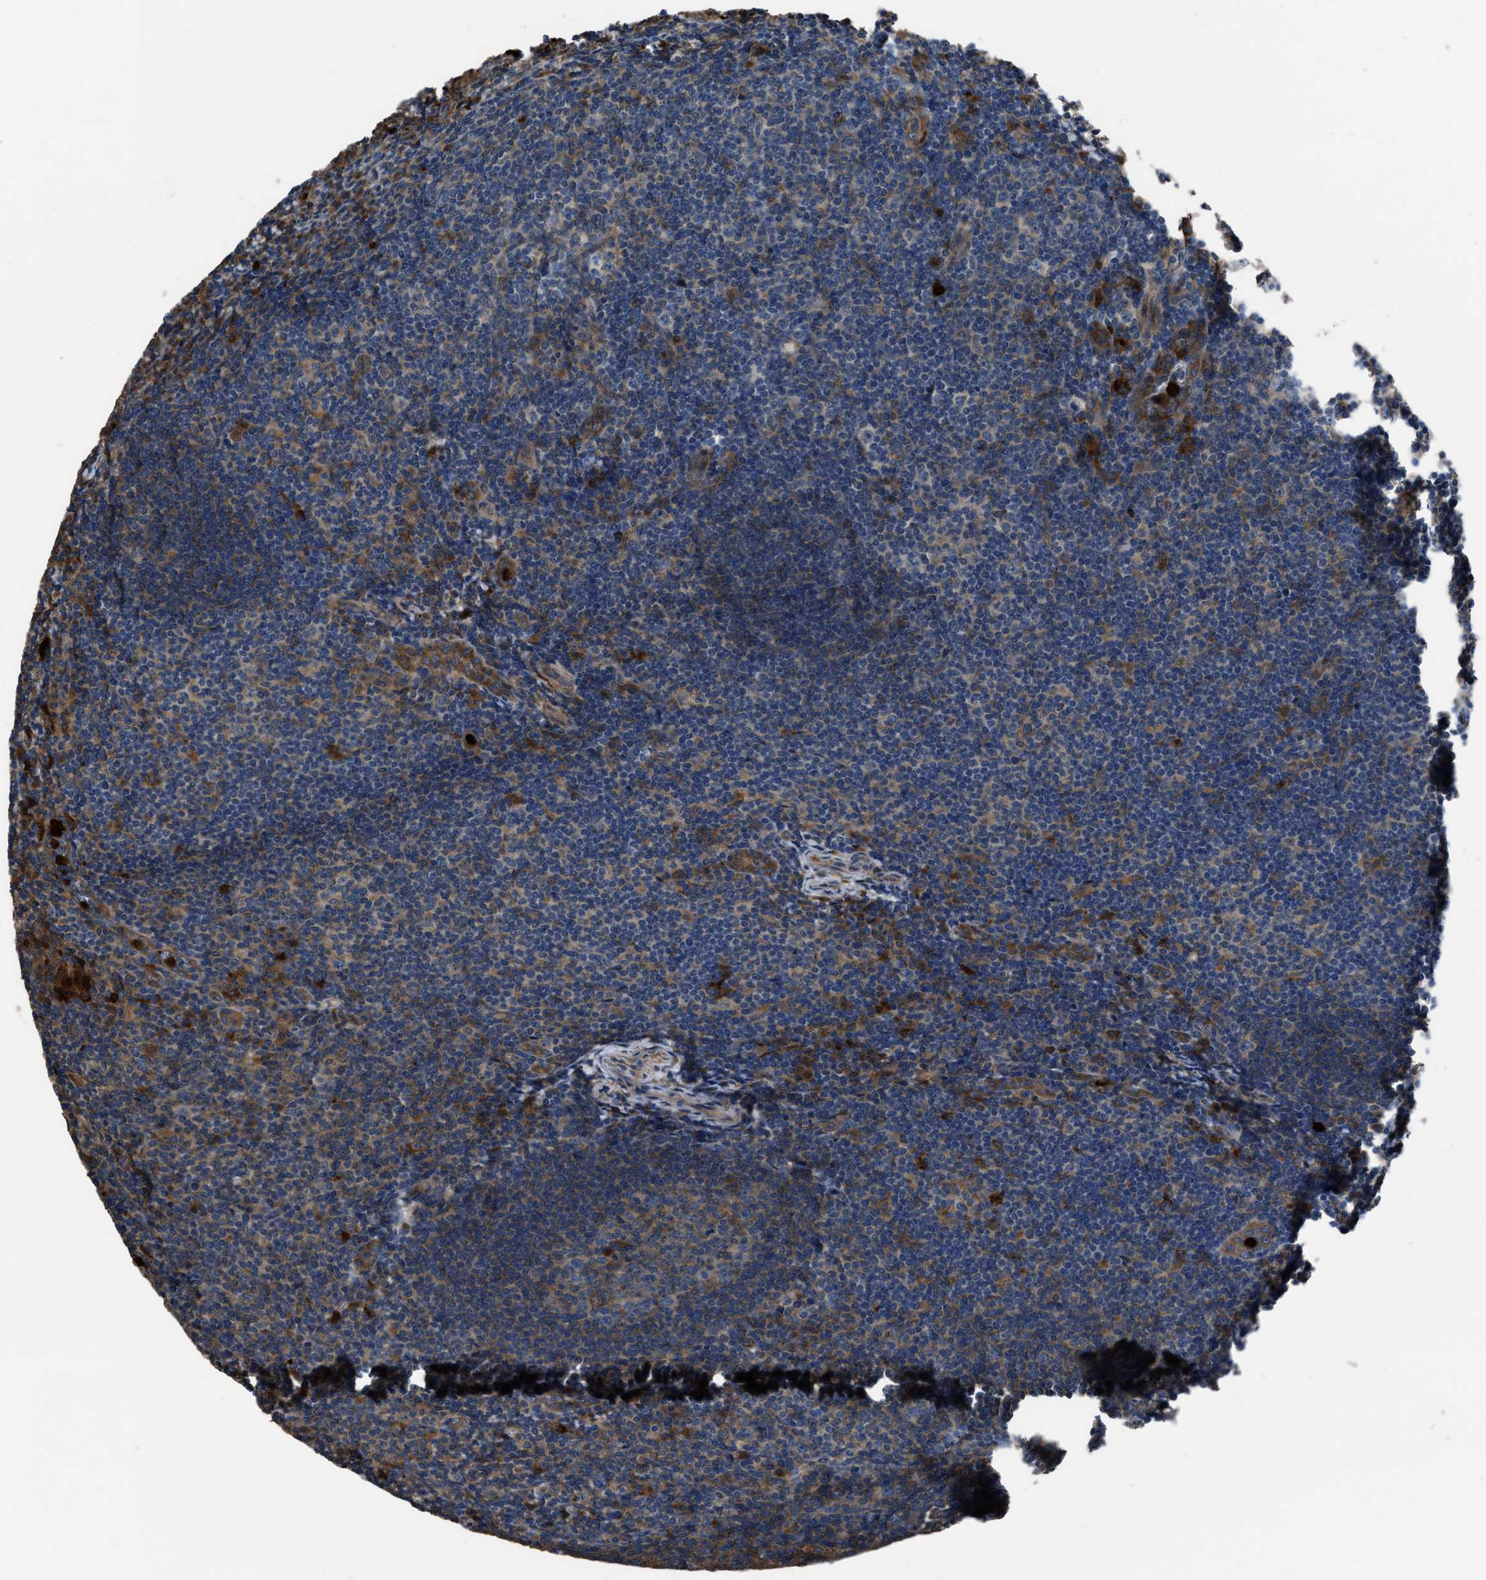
{"staining": {"intensity": "moderate", "quantity": "25%-75%", "location": "cytoplasmic/membranous"}, "tissue": "tonsil", "cell_type": "Germinal center cells", "image_type": "normal", "snomed": [{"axis": "morphology", "description": "Normal tissue, NOS"}, {"axis": "topography", "description": "Tonsil"}], "caption": "Immunohistochemistry (DAB) staining of benign human tonsil demonstrates moderate cytoplasmic/membranous protein positivity in about 25%-75% of germinal center cells.", "gene": "ANGPT1", "patient": {"sex": "male", "age": 37}}